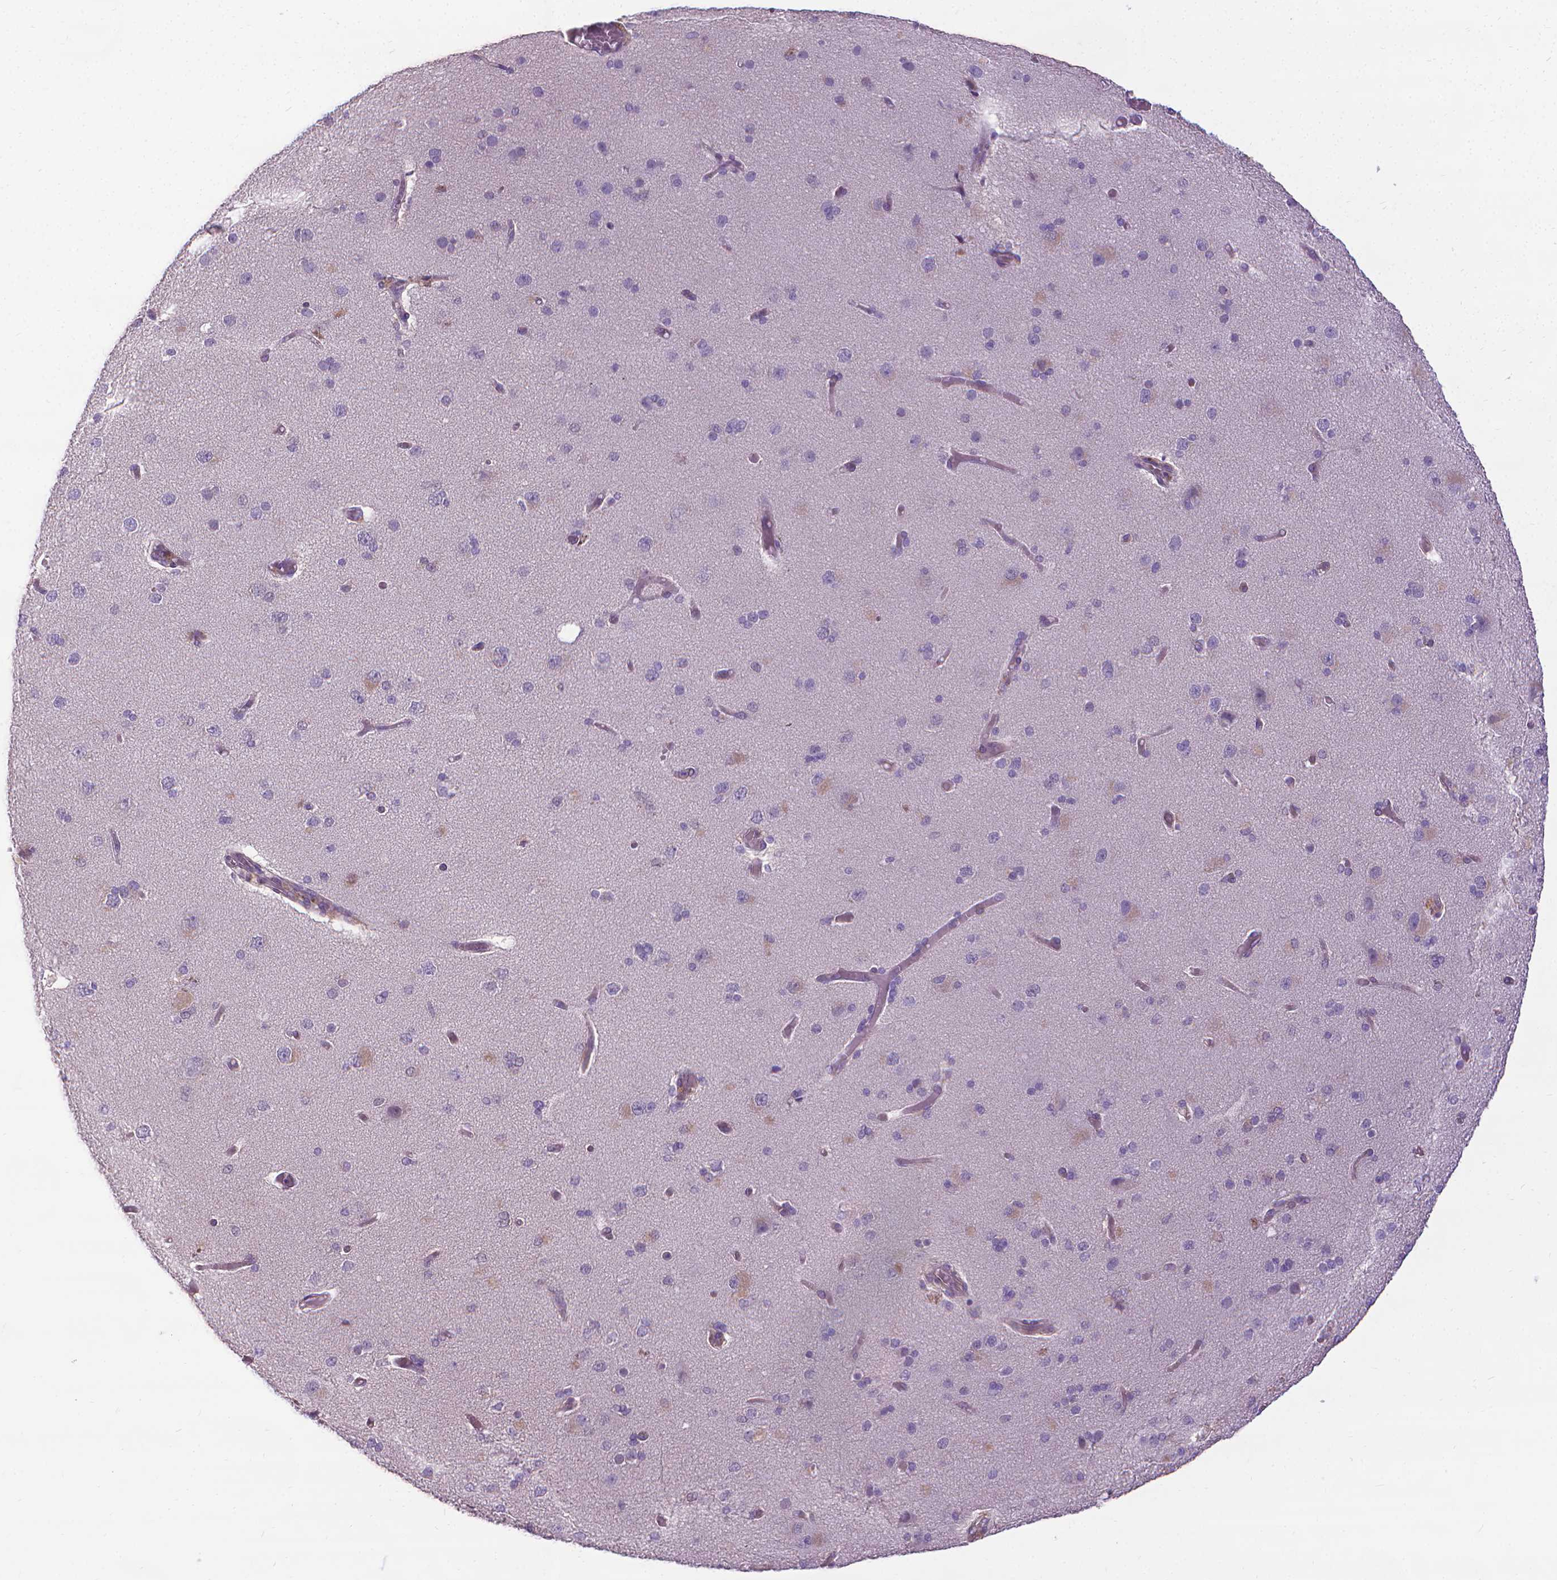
{"staining": {"intensity": "weak", "quantity": "25%-75%", "location": "cytoplasmic/membranous"}, "tissue": "cerebral cortex", "cell_type": "Endothelial cells", "image_type": "normal", "snomed": [{"axis": "morphology", "description": "Normal tissue, NOS"}, {"axis": "morphology", "description": "Glioma, malignant, High grade"}, {"axis": "topography", "description": "Cerebral cortex"}], "caption": "A histopathology image of cerebral cortex stained for a protein reveals weak cytoplasmic/membranous brown staining in endothelial cells. Using DAB (3,3'-diaminobenzidine) (brown) and hematoxylin (blue) stains, captured at high magnification using brightfield microscopy.", "gene": "CFAP299", "patient": {"sex": "male", "age": 71}}